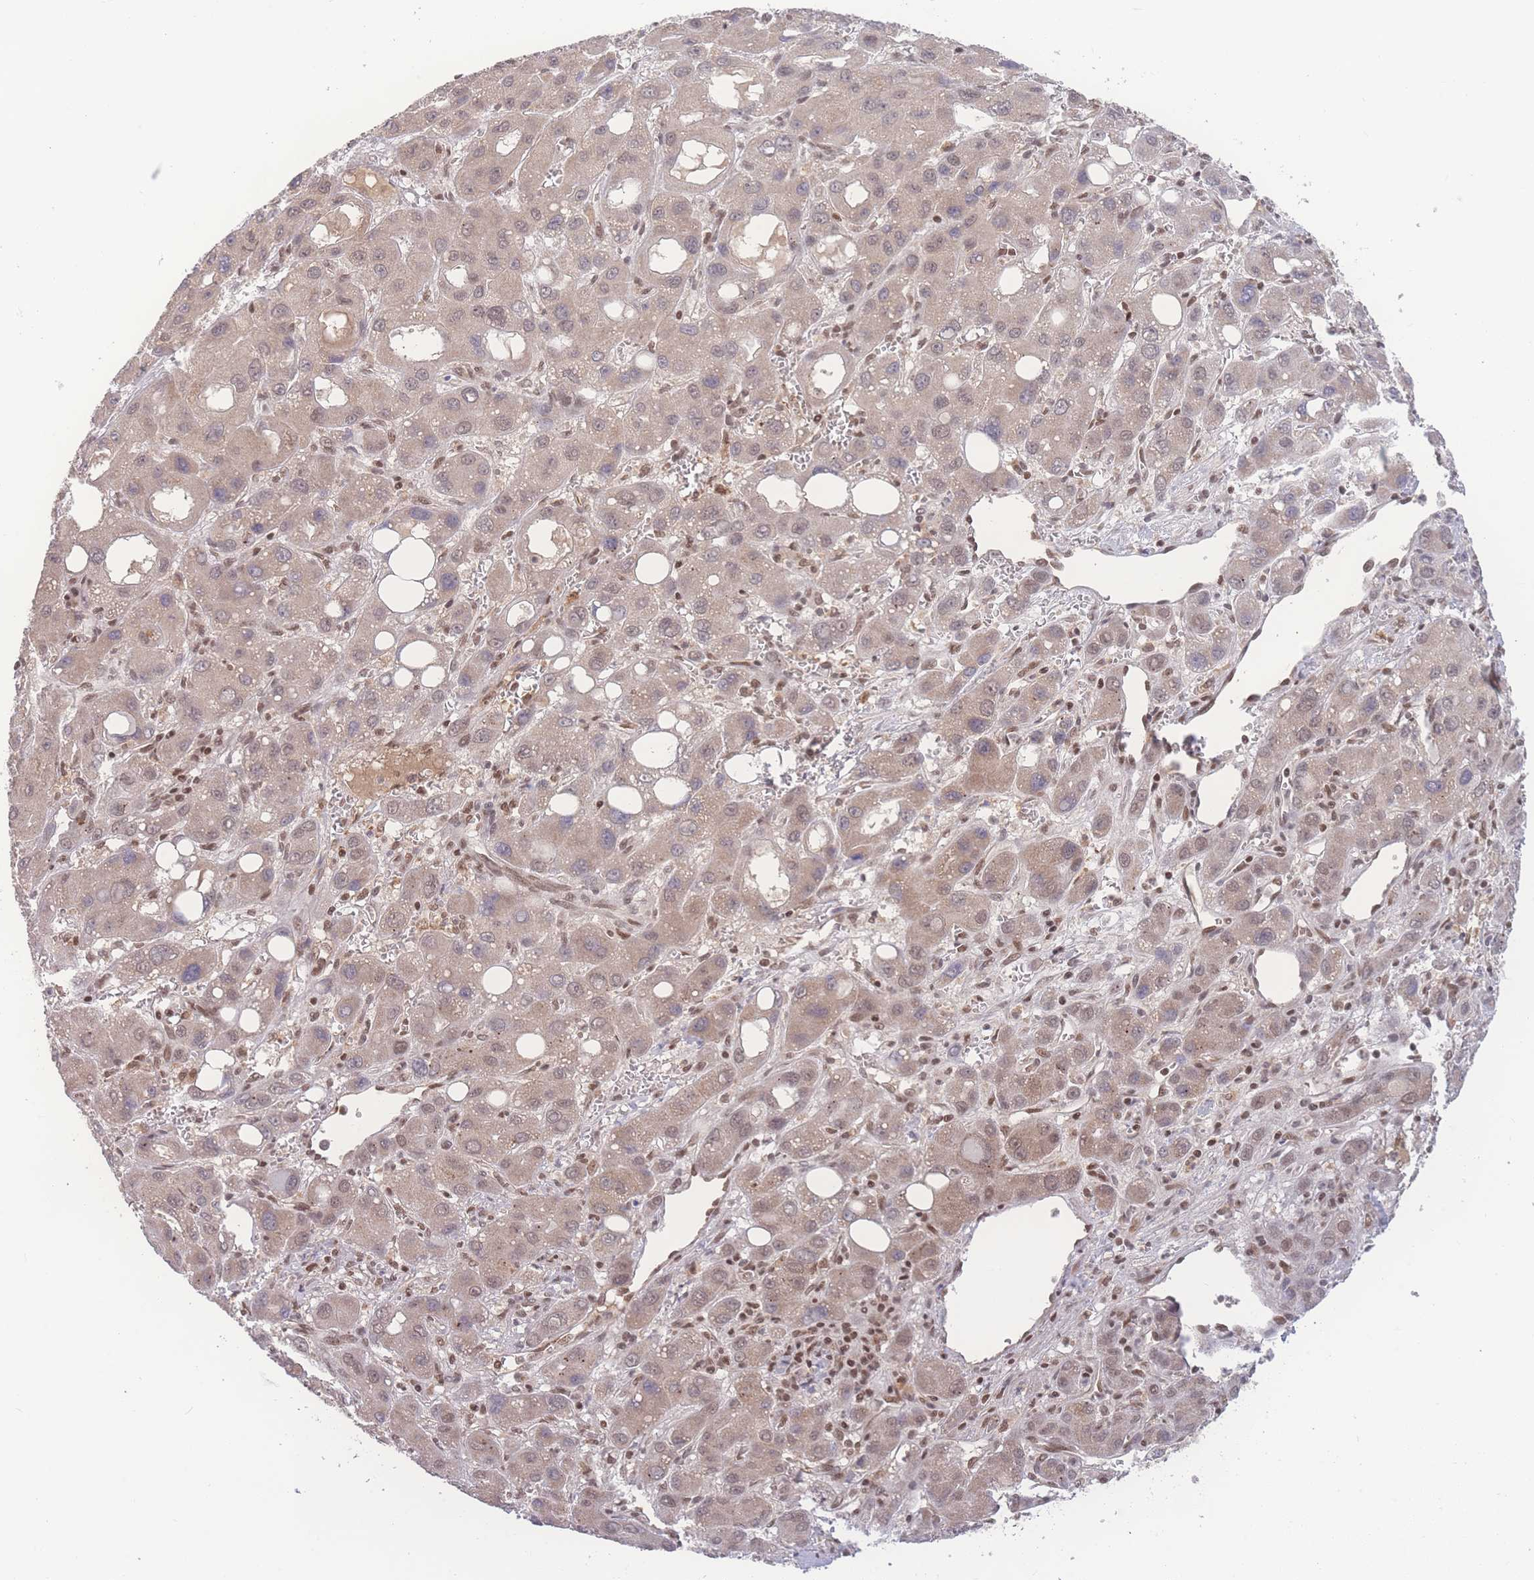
{"staining": {"intensity": "weak", "quantity": ">75%", "location": "cytoplasmic/membranous,nuclear"}, "tissue": "liver cancer", "cell_type": "Tumor cells", "image_type": "cancer", "snomed": [{"axis": "morphology", "description": "Carcinoma, Hepatocellular, NOS"}, {"axis": "topography", "description": "Liver"}], "caption": "Immunohistochemistry of human liver hepatocellular carcinoma demonstrates low levels of weak cytoplasmic/membranous and nuclear positivity in approximately >75% of tumor cells.", "gene": "RAVER1", "patient": {"sex": "male", "age": 55}}